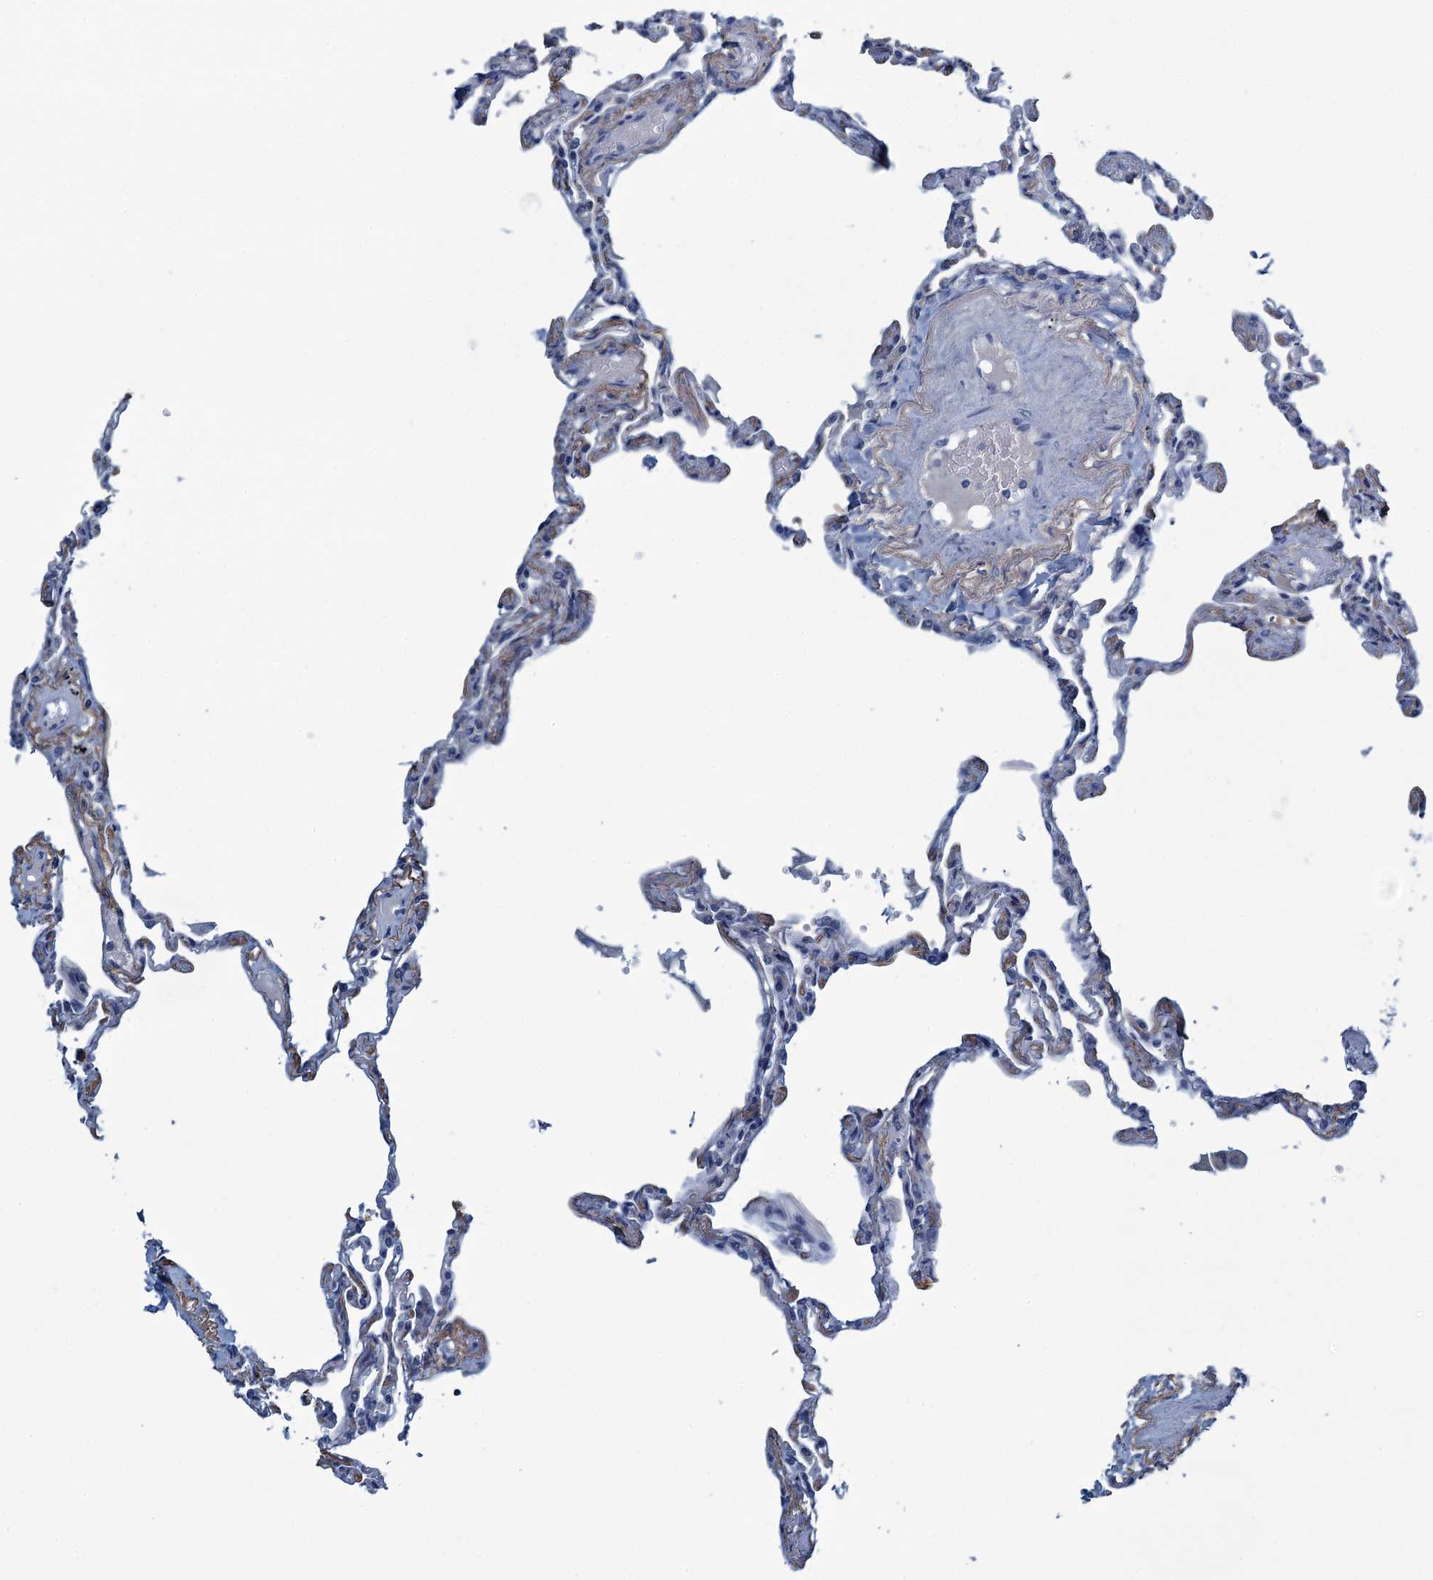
{"staining": {"intensity": "negative", "quantity": "none", "location": "none"}, "tissue": "lung", "cell_type": "Alveolar cells", "image_type": "normal", "snomed": [{"axis": "morphology", "description": "Normal tissue, NOS"}, {"axis": "topography", "description": "Lung"}], "caption": "Alveolar cells show no significant protein positivity in normal lung. (DAB (3,3'-diaminobenzidine) immunohistochemistry with hematoxylin counter stain).", "gene": "C10orf88", "patient": {"sex": "female", "age": 67}}